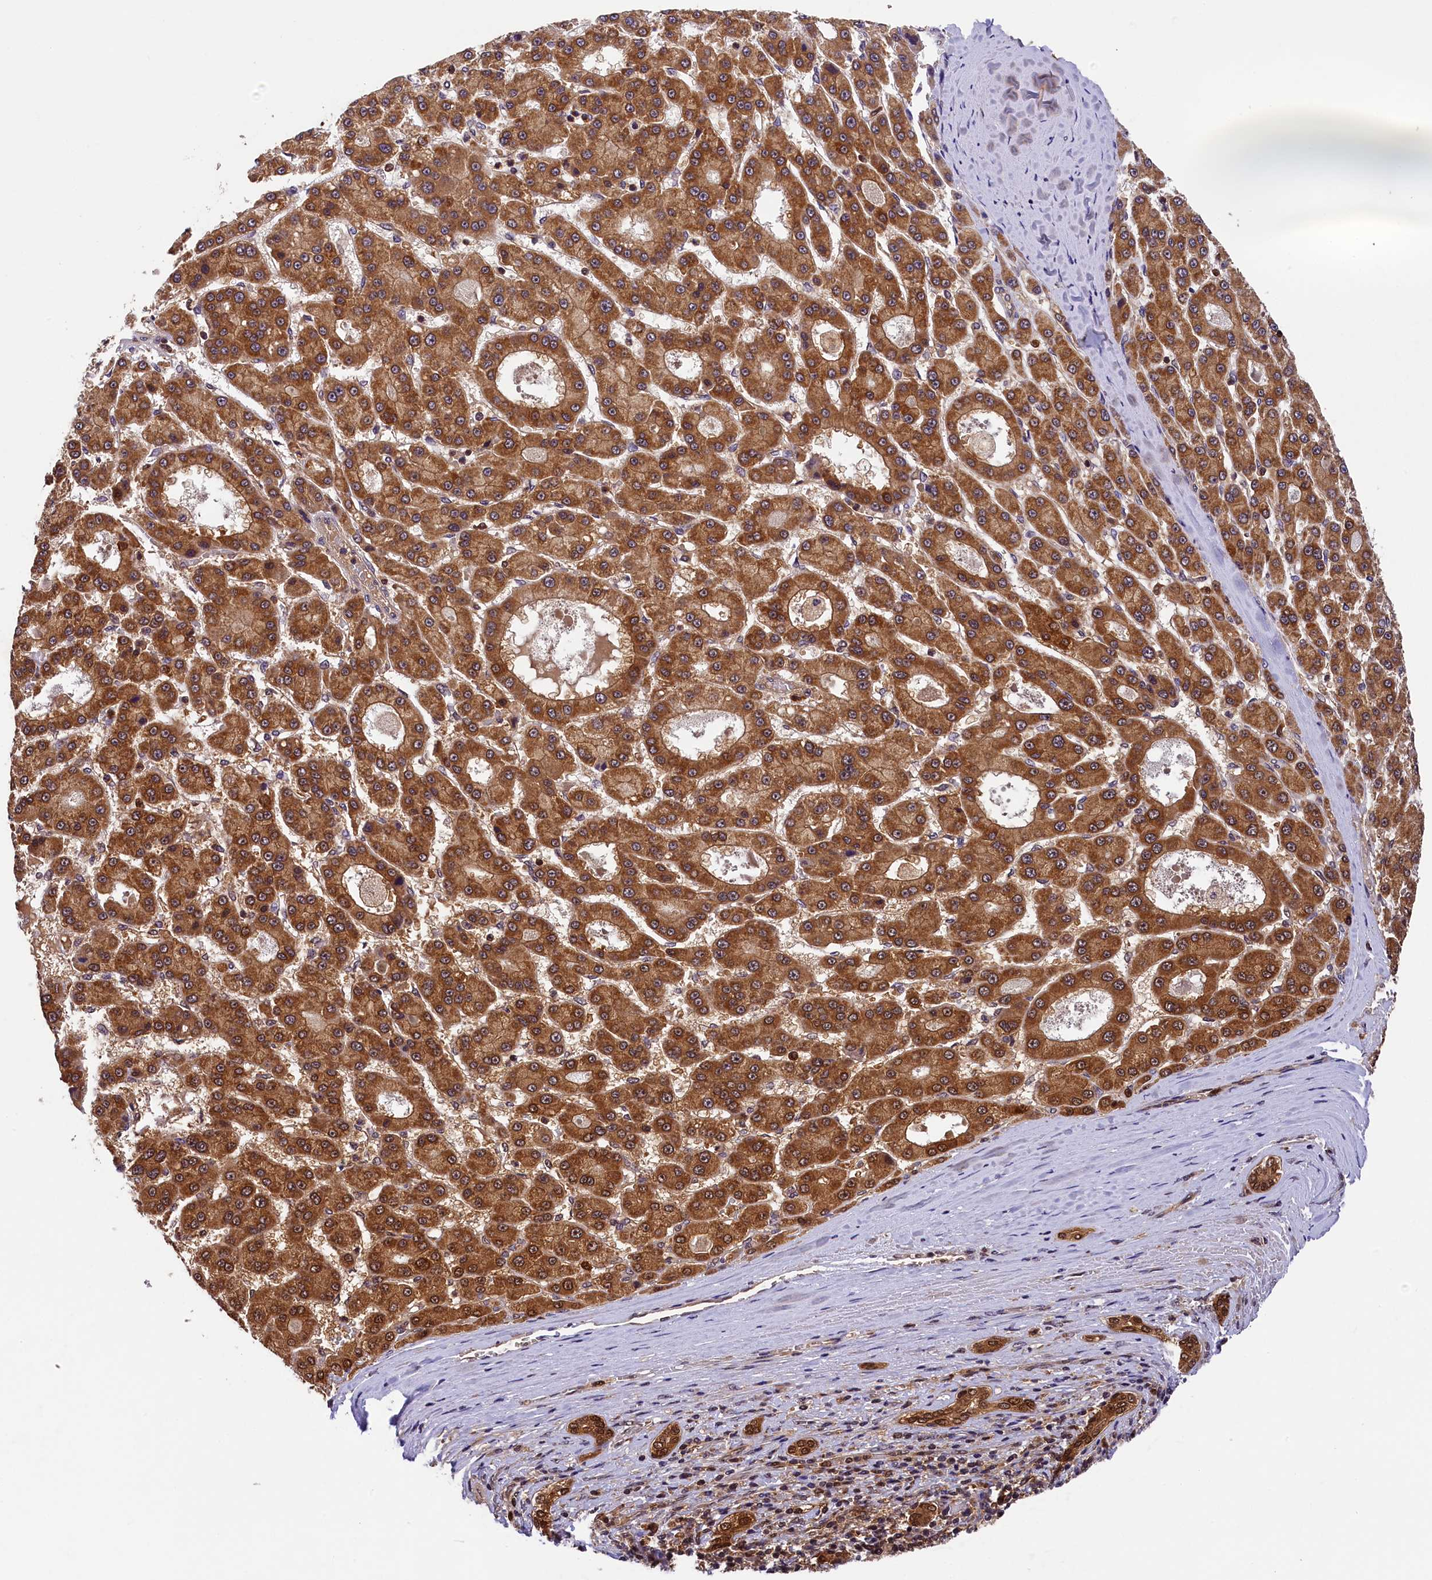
{"staining": {"intensity": "strong", "quantity": ">75%", "location": "cytoplasmic/membranous"}, "tissue": "liver cancer", "cell_type": "Tumor cells", "image_type": "cancer", "snomed": [{"axis": "morphology", "description": "Carcinoma, Hepatocellular, NOS"}, {"axis": "topography", "description": "Liver"}], "caption": "Strong cytoplasmic/membranous protein staining is present in about >75% of tumor cells in liver hepatocellular carcinoma. (IHC, brightfield microscopy, high magnification).", "gene": "EIF6", "patient": {"sex": "male", "age": 70}}